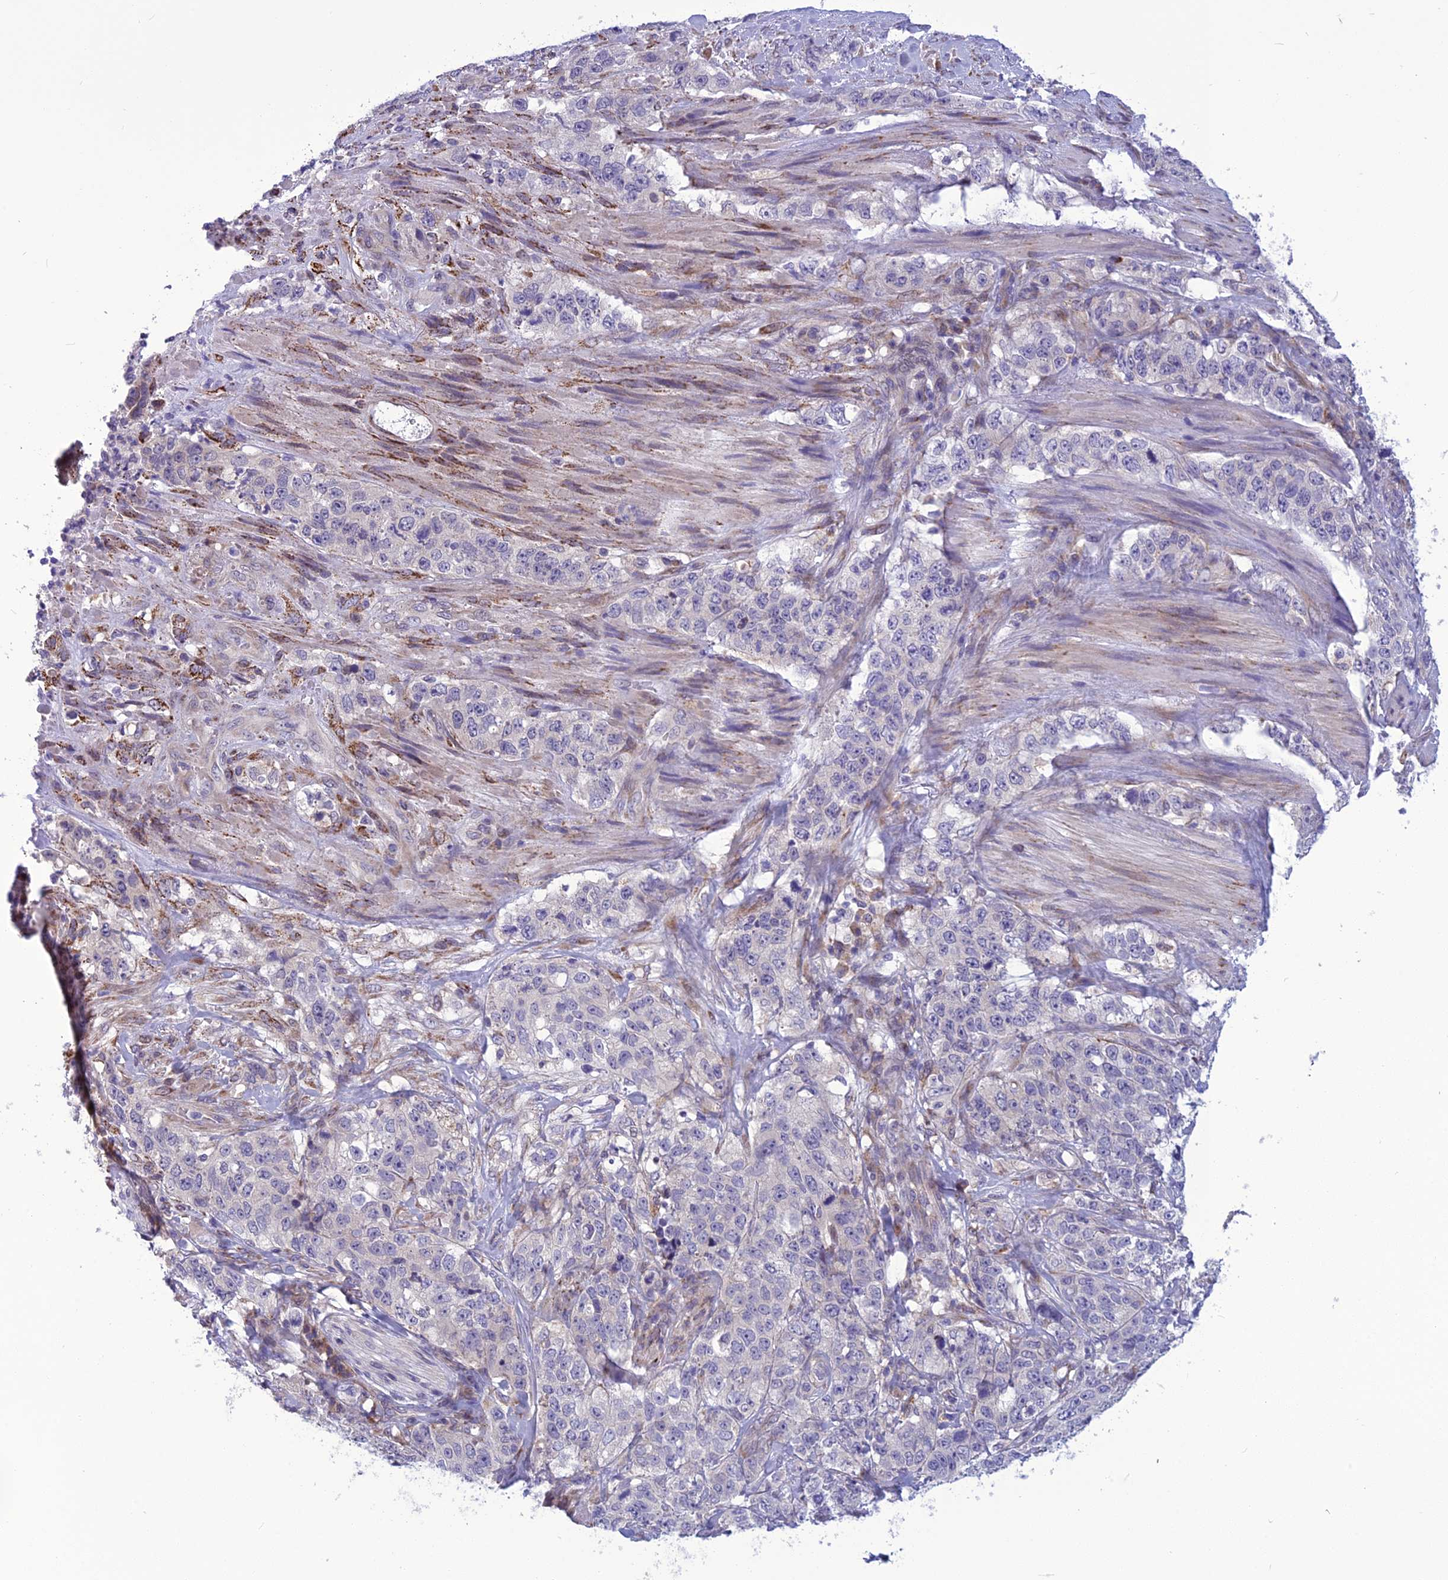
{"staining": {"intensity": "negative", "quantity": "none", "location": "none"}, "tissue": "stomach cancer", "cell_type": "Tumor cells", "image_type": "cancer", "snomed": [{"axis": "morphology", "description": "Adenocarcinoma, NOS"}, {"axis": "topography", "description": "Stomach"}], "caption": "Stomach adenocarcinoma was stained to show a protein in brown. There is no significant staining in tumor cells. (DAB immunohistochemistry visualized using brightfield microscopy, high magnification).", "gene": "PSMF1", "patient": {"sex": "male", "age": 48}}